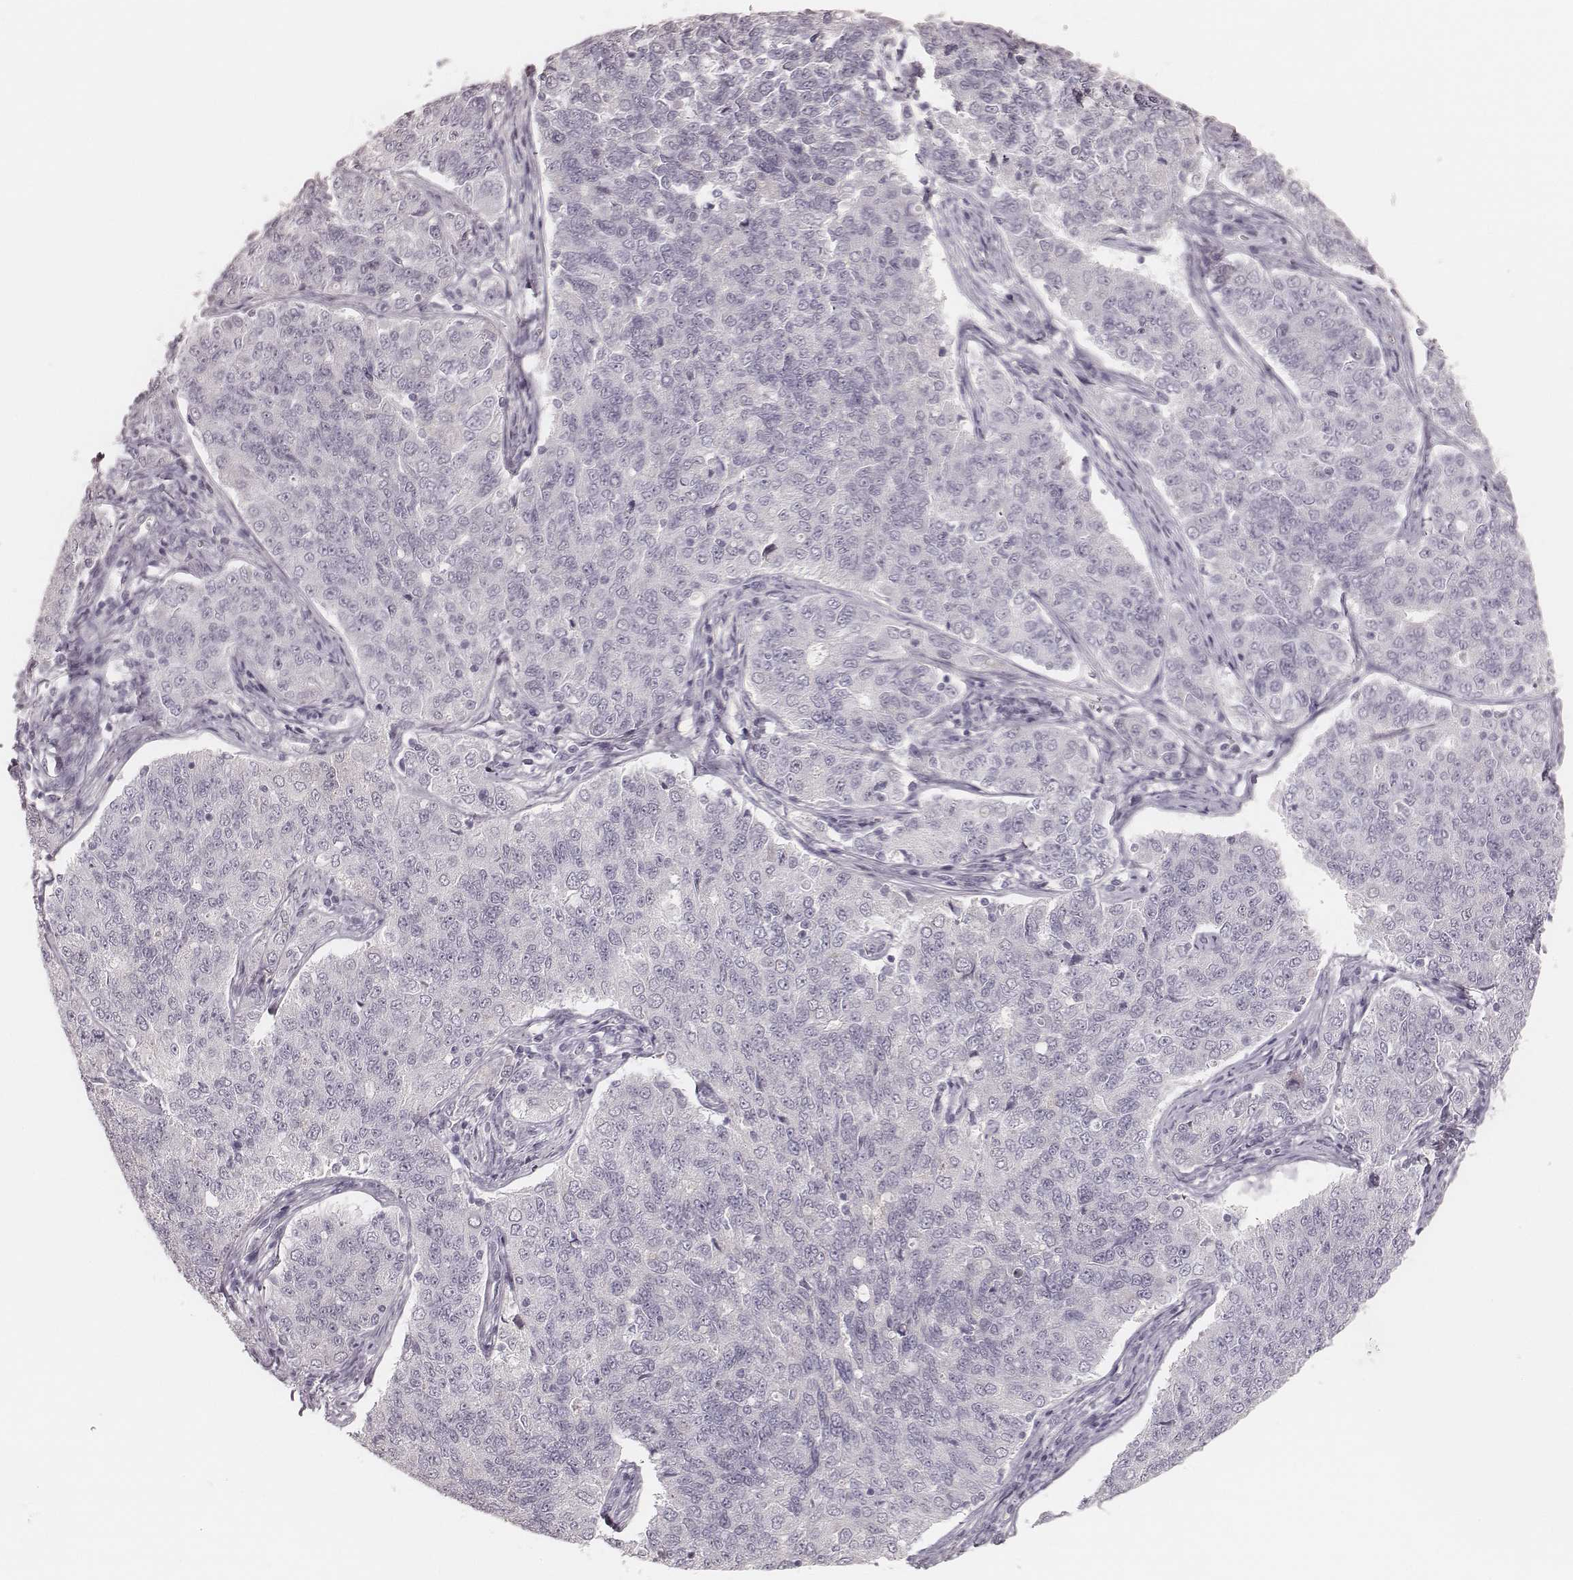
{"staining": {"intensity": "negative", "quantity": "none", "location": "none"}, "tissue": "endometrial cancer", "cell_type": "Tumor cells", "image_type": "cancer", "snomed": [{"axis": "morphology", "description": "Adenocarcinoma, NOS"}, {"axis": "topography", "description": "Endometrium"}], "caption": "The immunohistochemistry (IHC) histopathology image has no significant positivity in tumor cells of endometrial adenocarcinoma tissue.", "gene": "HNF4G", "patient": {"sex": "female", "age": 43}}